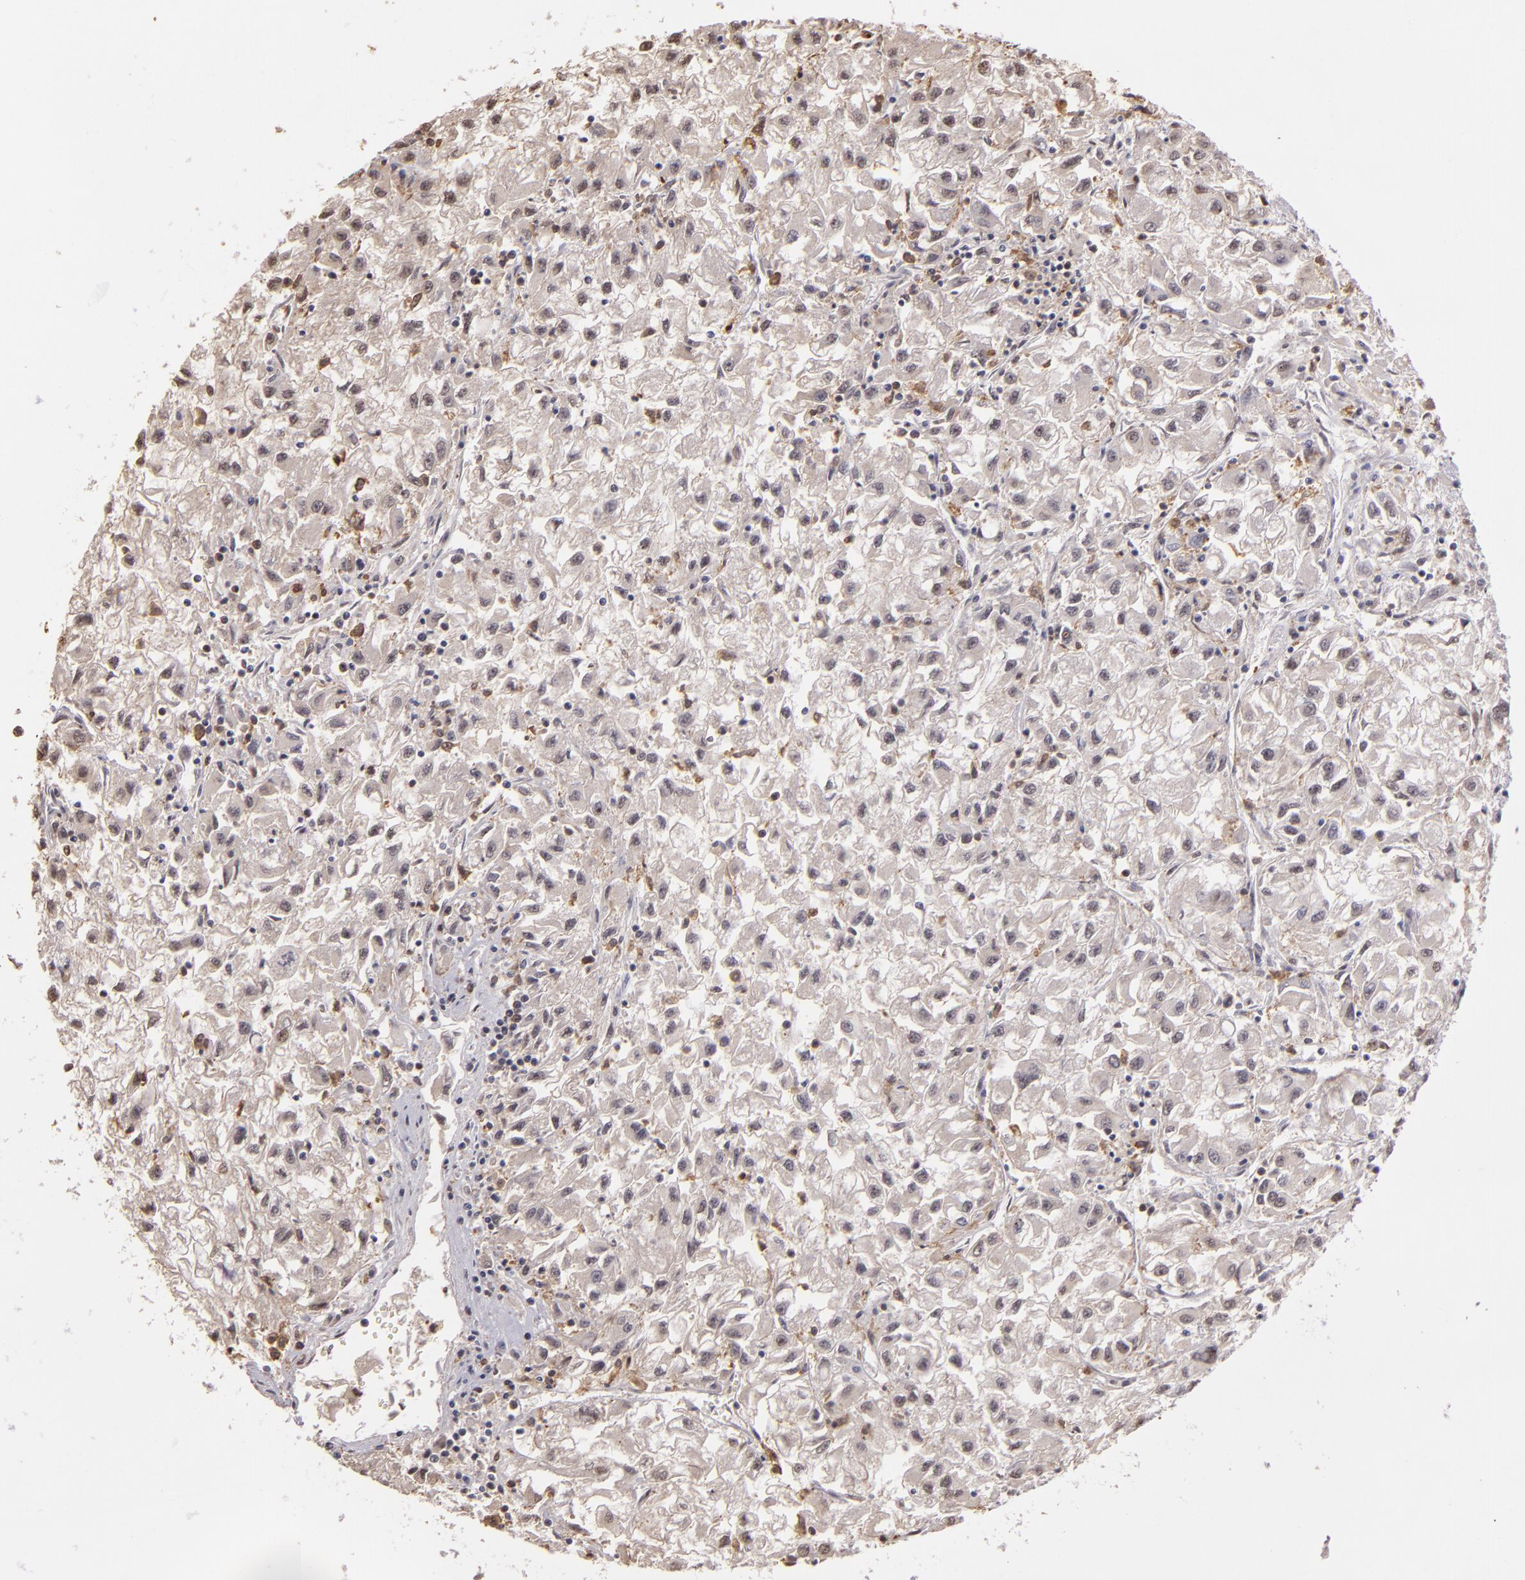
{"staining": {"intensity": "negative", "quantity": "none", "location": "none"}, "tissue": "renal cancer", "cell_type": "Tumor cells", "image_type": "cancer", "snomed": [{"axis": "morphology", "description": "Adenocarcinoma, NOS"}, {"axis": "topography", "description": "Kidney"}], "caption": "This image is of renal cancer stained with immunohistochemistry (IHC) to label a protein in brown with the nuclei are counter-stained blue. There is no expression in tumor cells. The staining was performed using DAB (3,3'-diaminobenzidine) to visualize the protein expression in brown, while the nuclei were stained in blue with hematoxylin (Magnification: 20x).", "gene": "ARPC2", "patient": {"sex": "male", "age": 59}}